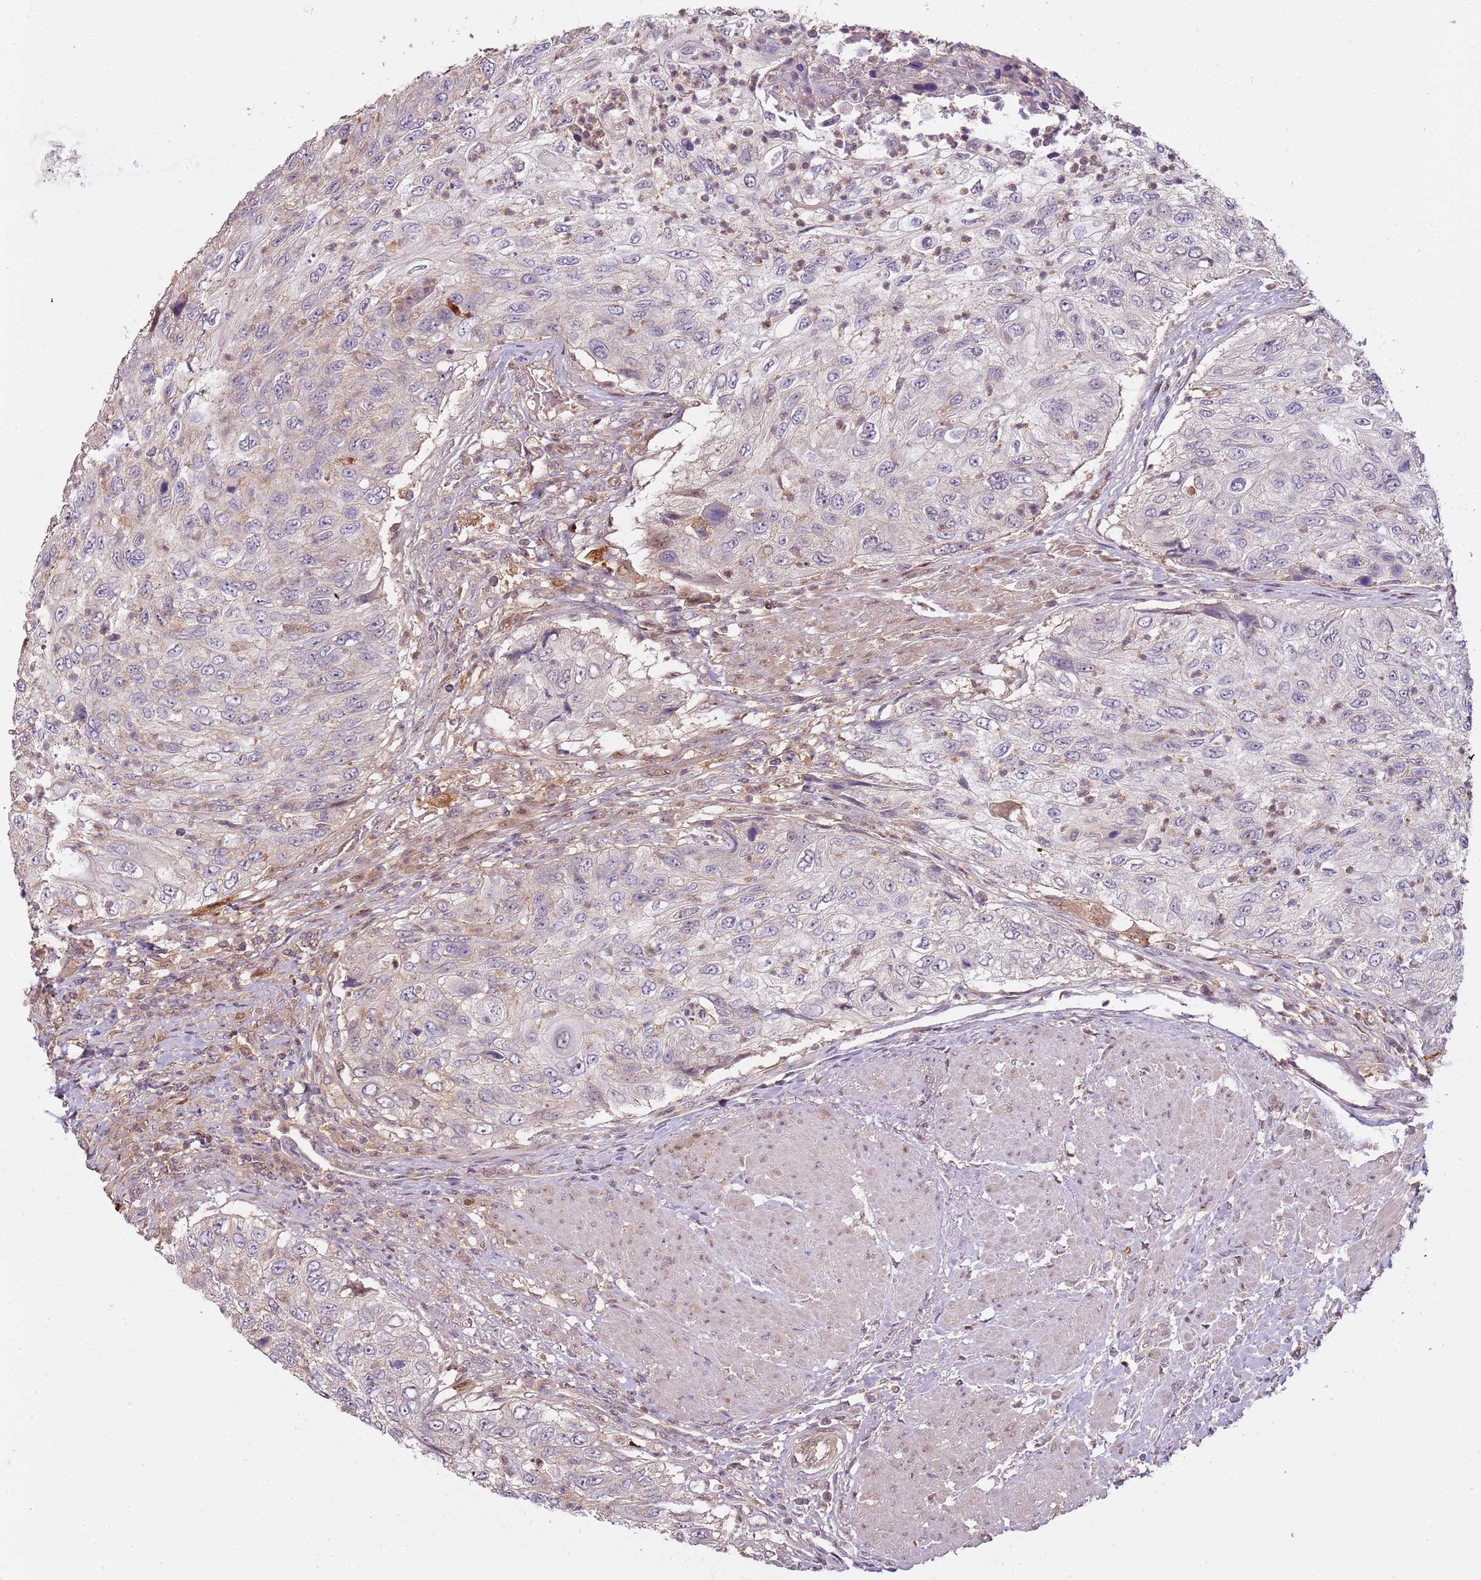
{"staining": {"intensity": "negative", "quantity": "none", "location": "none"}, "tissue": "urothelial cancer", "cell_type": "Tumor cells", "image_type": "cancer", "snomed": [{"axis": "morphology", "description": "Urothelial carcinoma, High grade"}, {"axis": "topography", "description": "Urinary bladder"}], "caption": "An immunohistochemistry image of high-grade urothelial carcinoma is shown. There is no staining in tumor cells of high-grade urothelial carcinoma.", "gene": "GSTO2", "patient": {"sex": "female", "age": 60}}